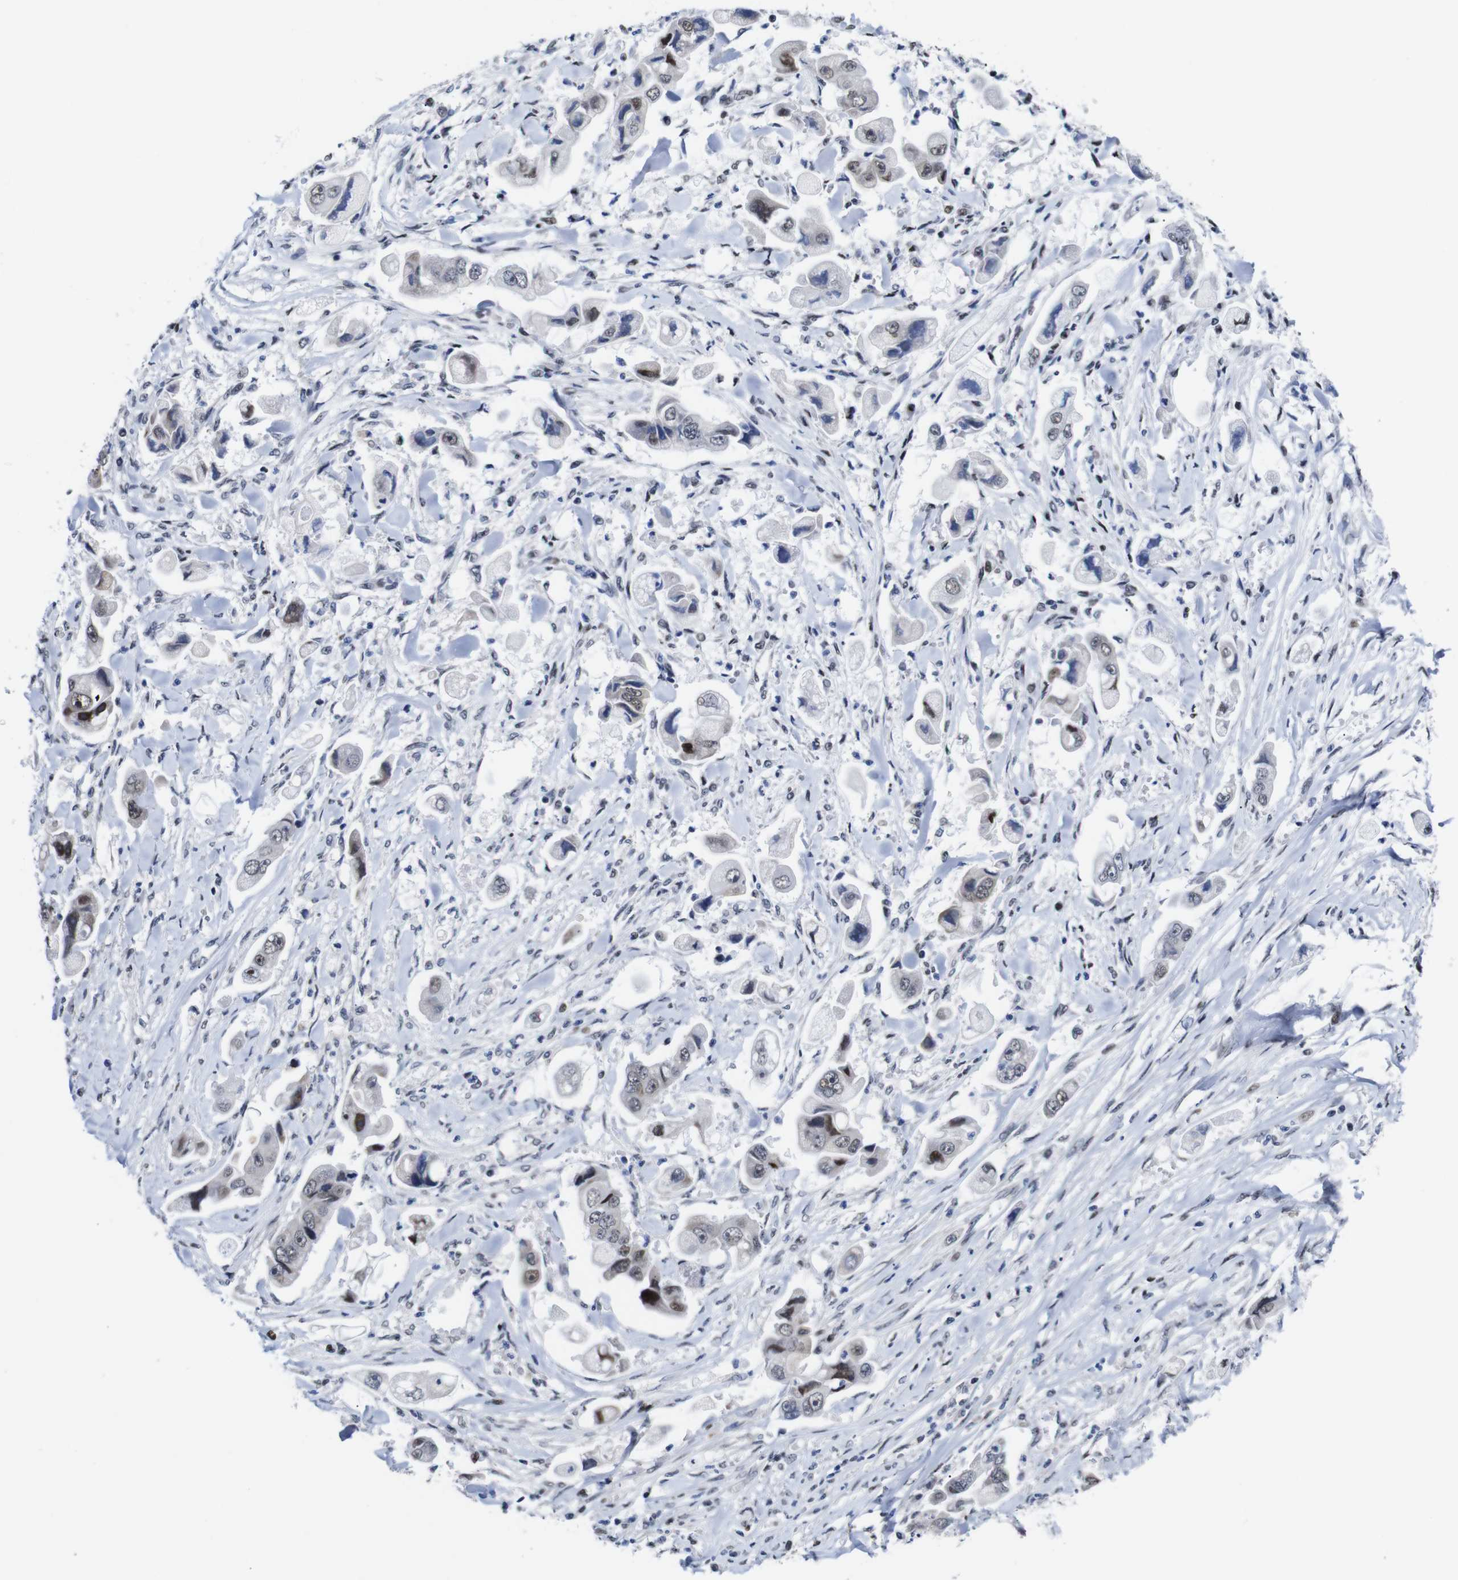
{"staining": {"intensity": "negative", "quantity": "none", "location": "none"}, "tissue": "stomach cancer", "cell_type": "Tumor cells", "image_type": "cancer", "snomed": [{"axis": "morphology", "description": "Adenocarcinoma, NOS"}, {"axis": "topography", "description": "Stomach"}], "caption": "This micrograph is of stomach cancer stained with immunohistochemistry to label a protein in brown with the nuclei are counter-stained blue. There is no positivity in tumor cells. Brightfield microscopy of immunohistochemistry stained with DAB (3,3'-diaminobenzidine) (brown) and hematoxylin (blue), captured at high magnification.", "gene": "GATA6", "patient": {"sex": "male", "age": 62}}